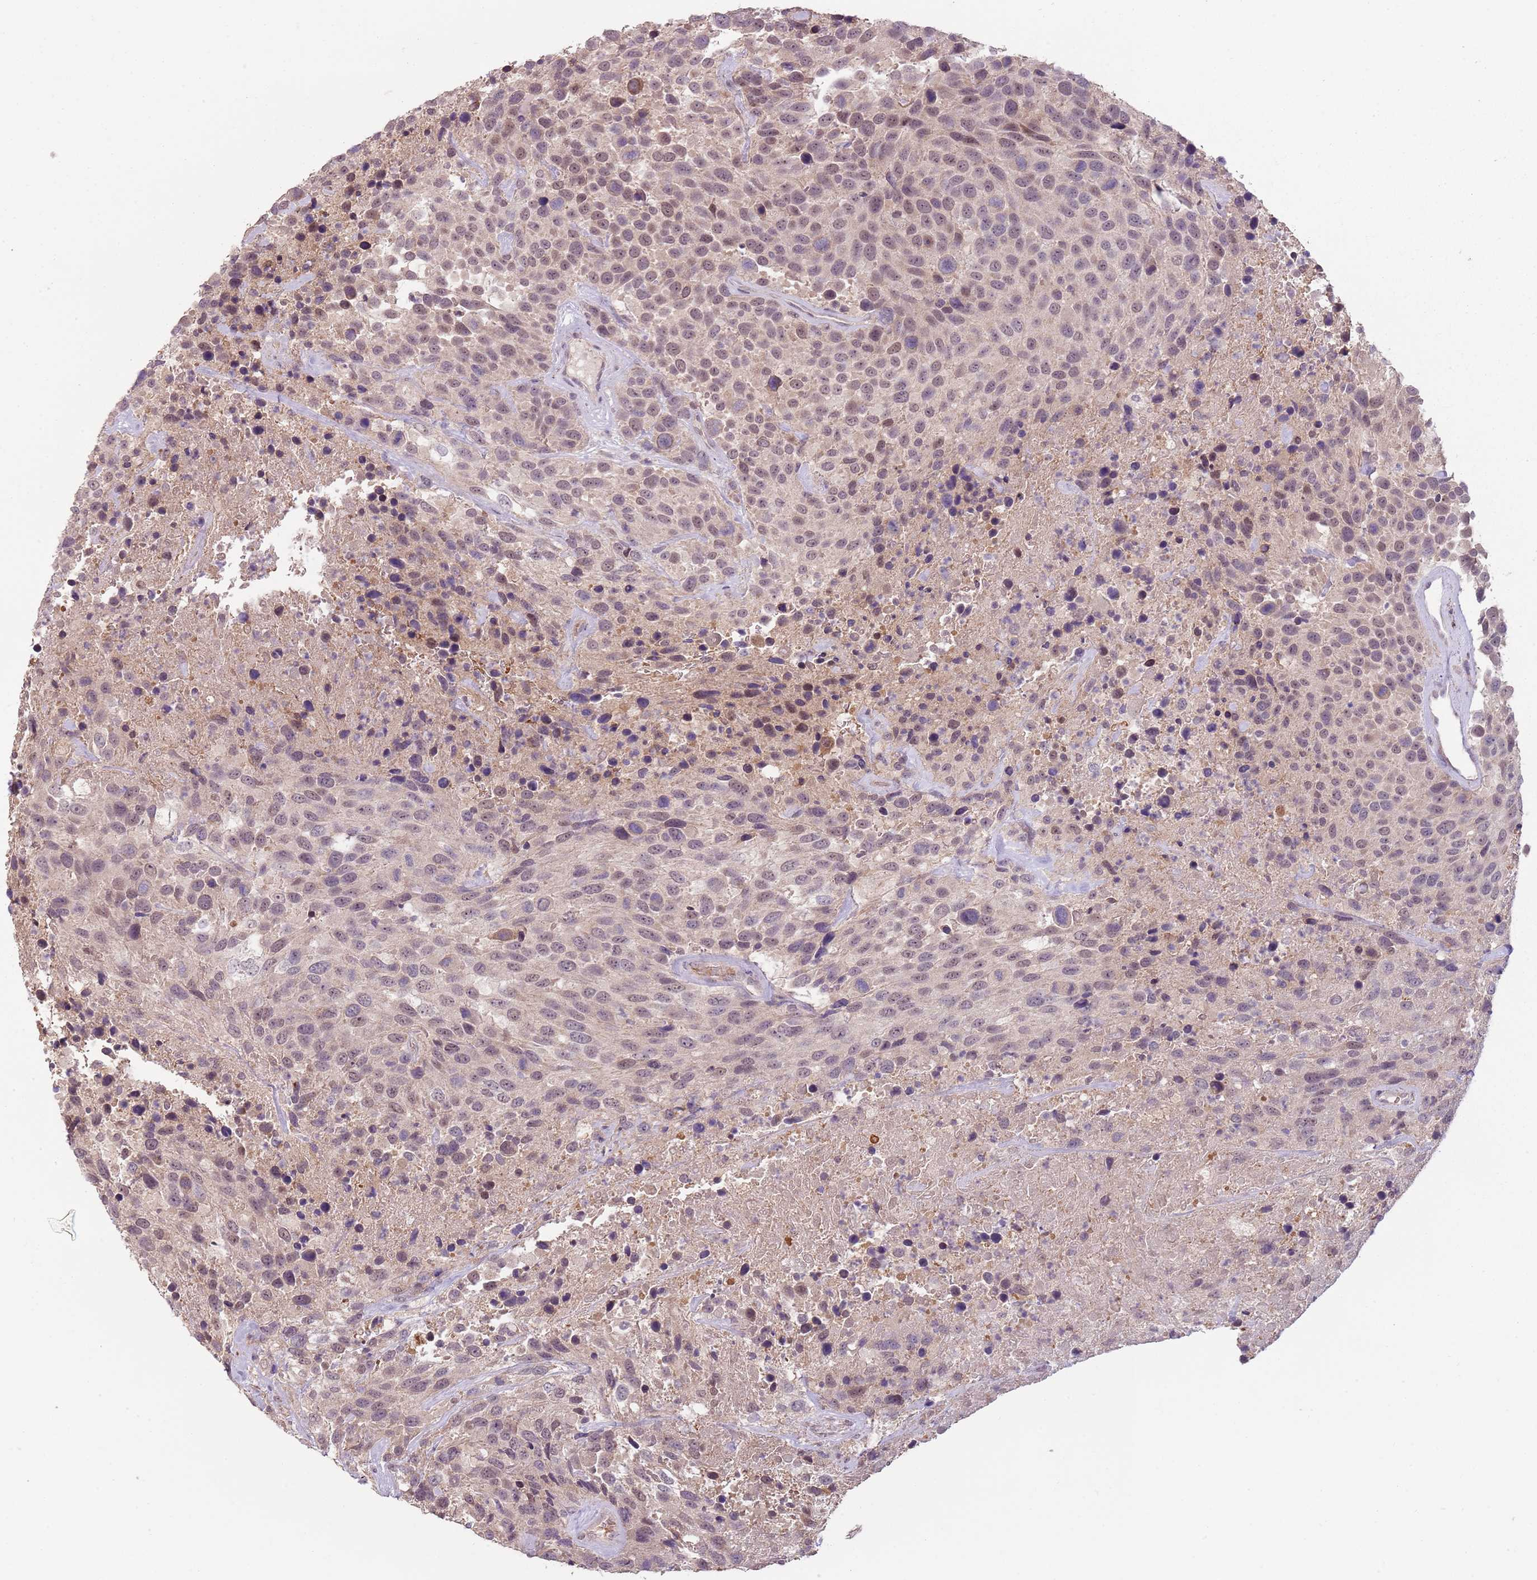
{"staining": {"intensity": "weak", "quantity": ">75%", "location": "nuclear"}, "tissue": "urothelial cancer", "cell_type": "Tumor cells", "image_type": "cancer", "snomed": [{"axis": "morphology", "description": "Urothelial carcinoma, High grade"}, {"axis": "topography", "description": "Urinary bladder"}], "caption": "Urothelial cancer tissue shows weak nuclear staining in approximately >75% of tumor cells", "gene": "TEKT4", "patient": {"sex": "female", "age": 70}}